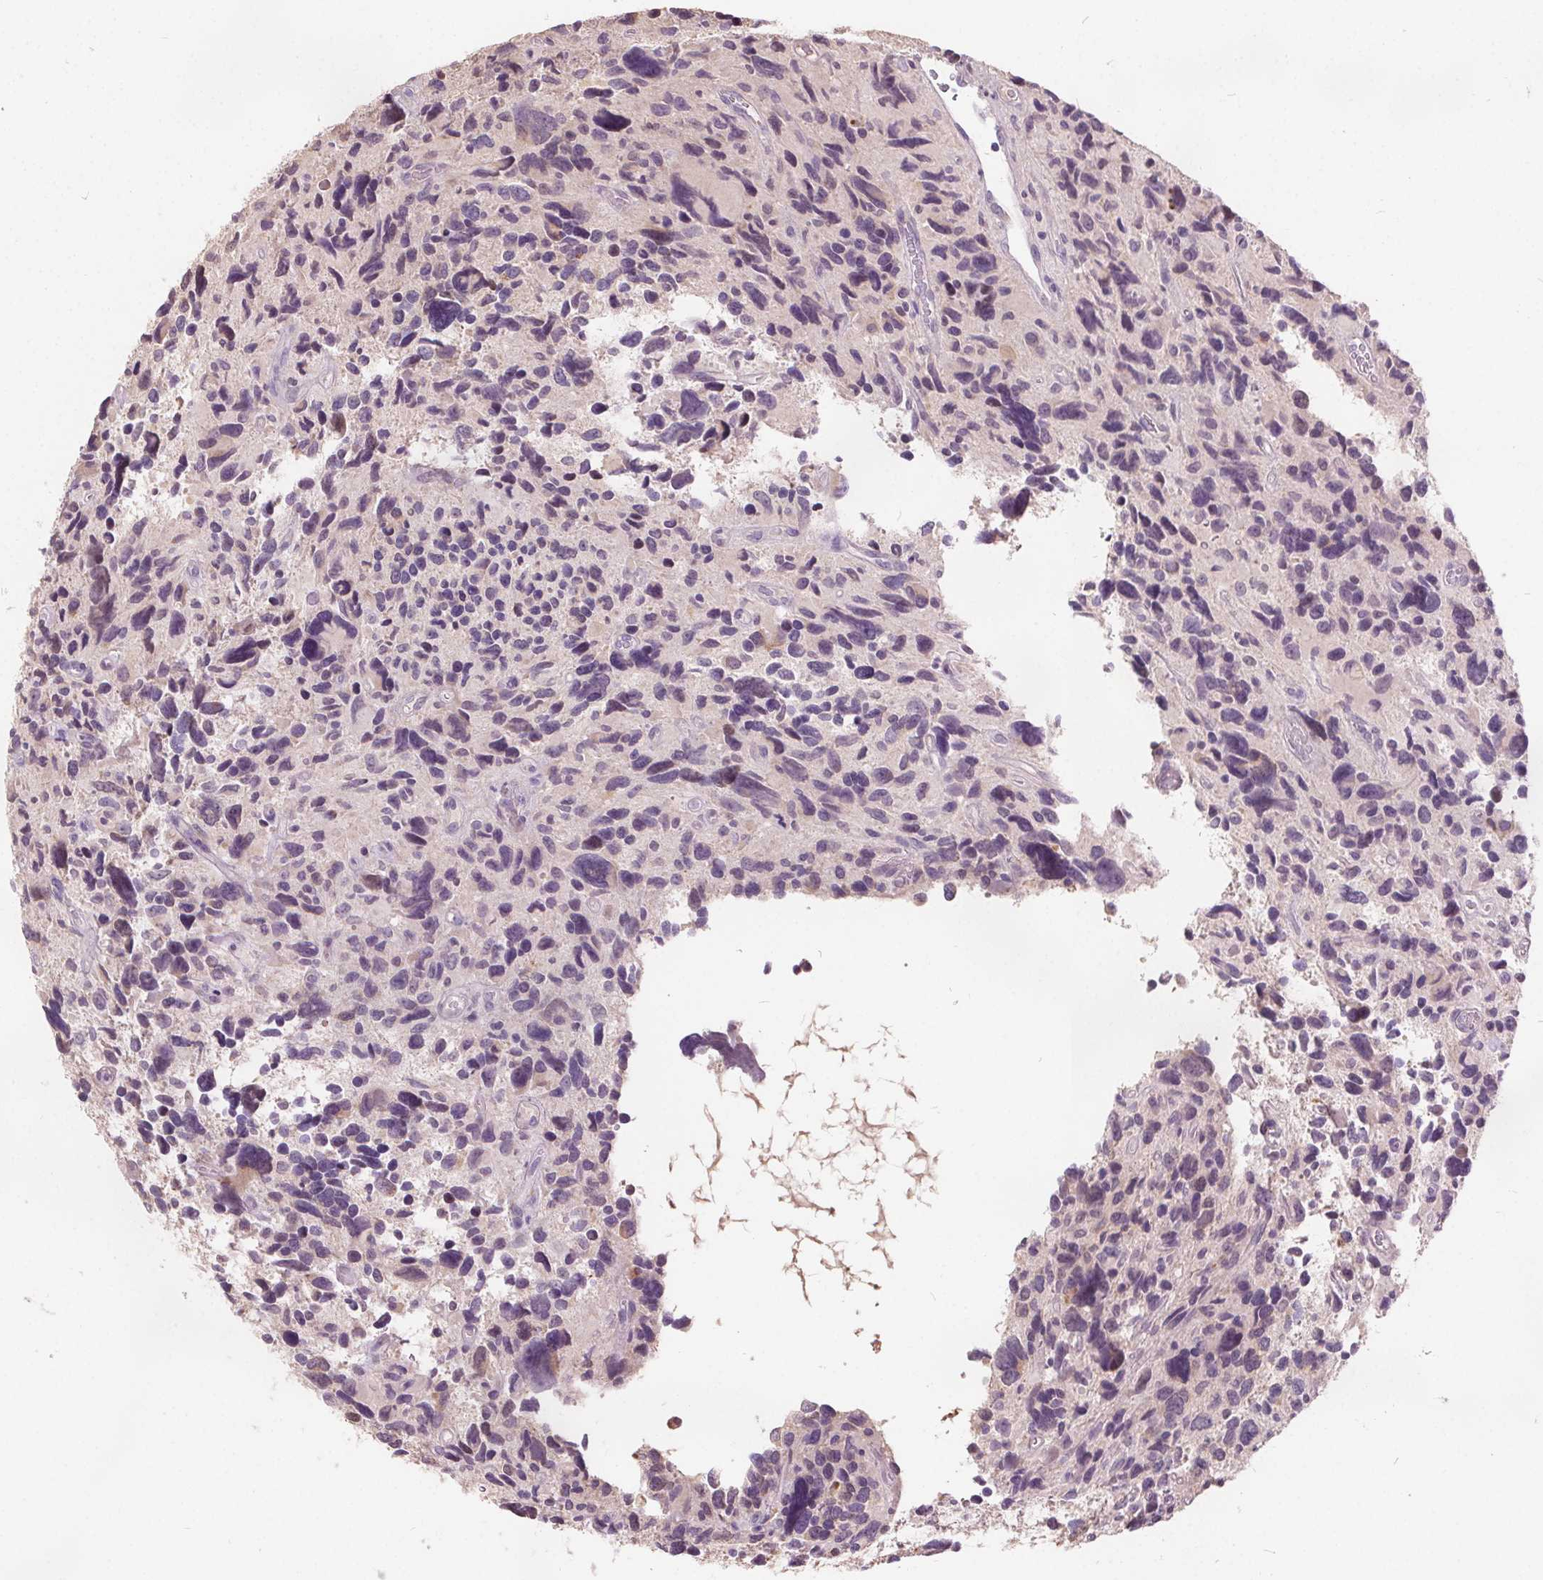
{"staining": {"intensity": "negative", "quantity": "none", "location": "none"}, "tissue": "glioma", "cell_type": "Tumor cells", "image_type": "cancer", "snomed": [{"axis": "morphology", "description": "Glioma, malignant, High grade"}, {"axis": "topography", "description": "Brain"}], "caption": "IHC photomicrograph of malignant glioma (high-grade) stained for a protein (brown), which displays no positivity in tumor cells.", "gene": "ACOX2", "patient": {"sex": "male", "age": 46}}